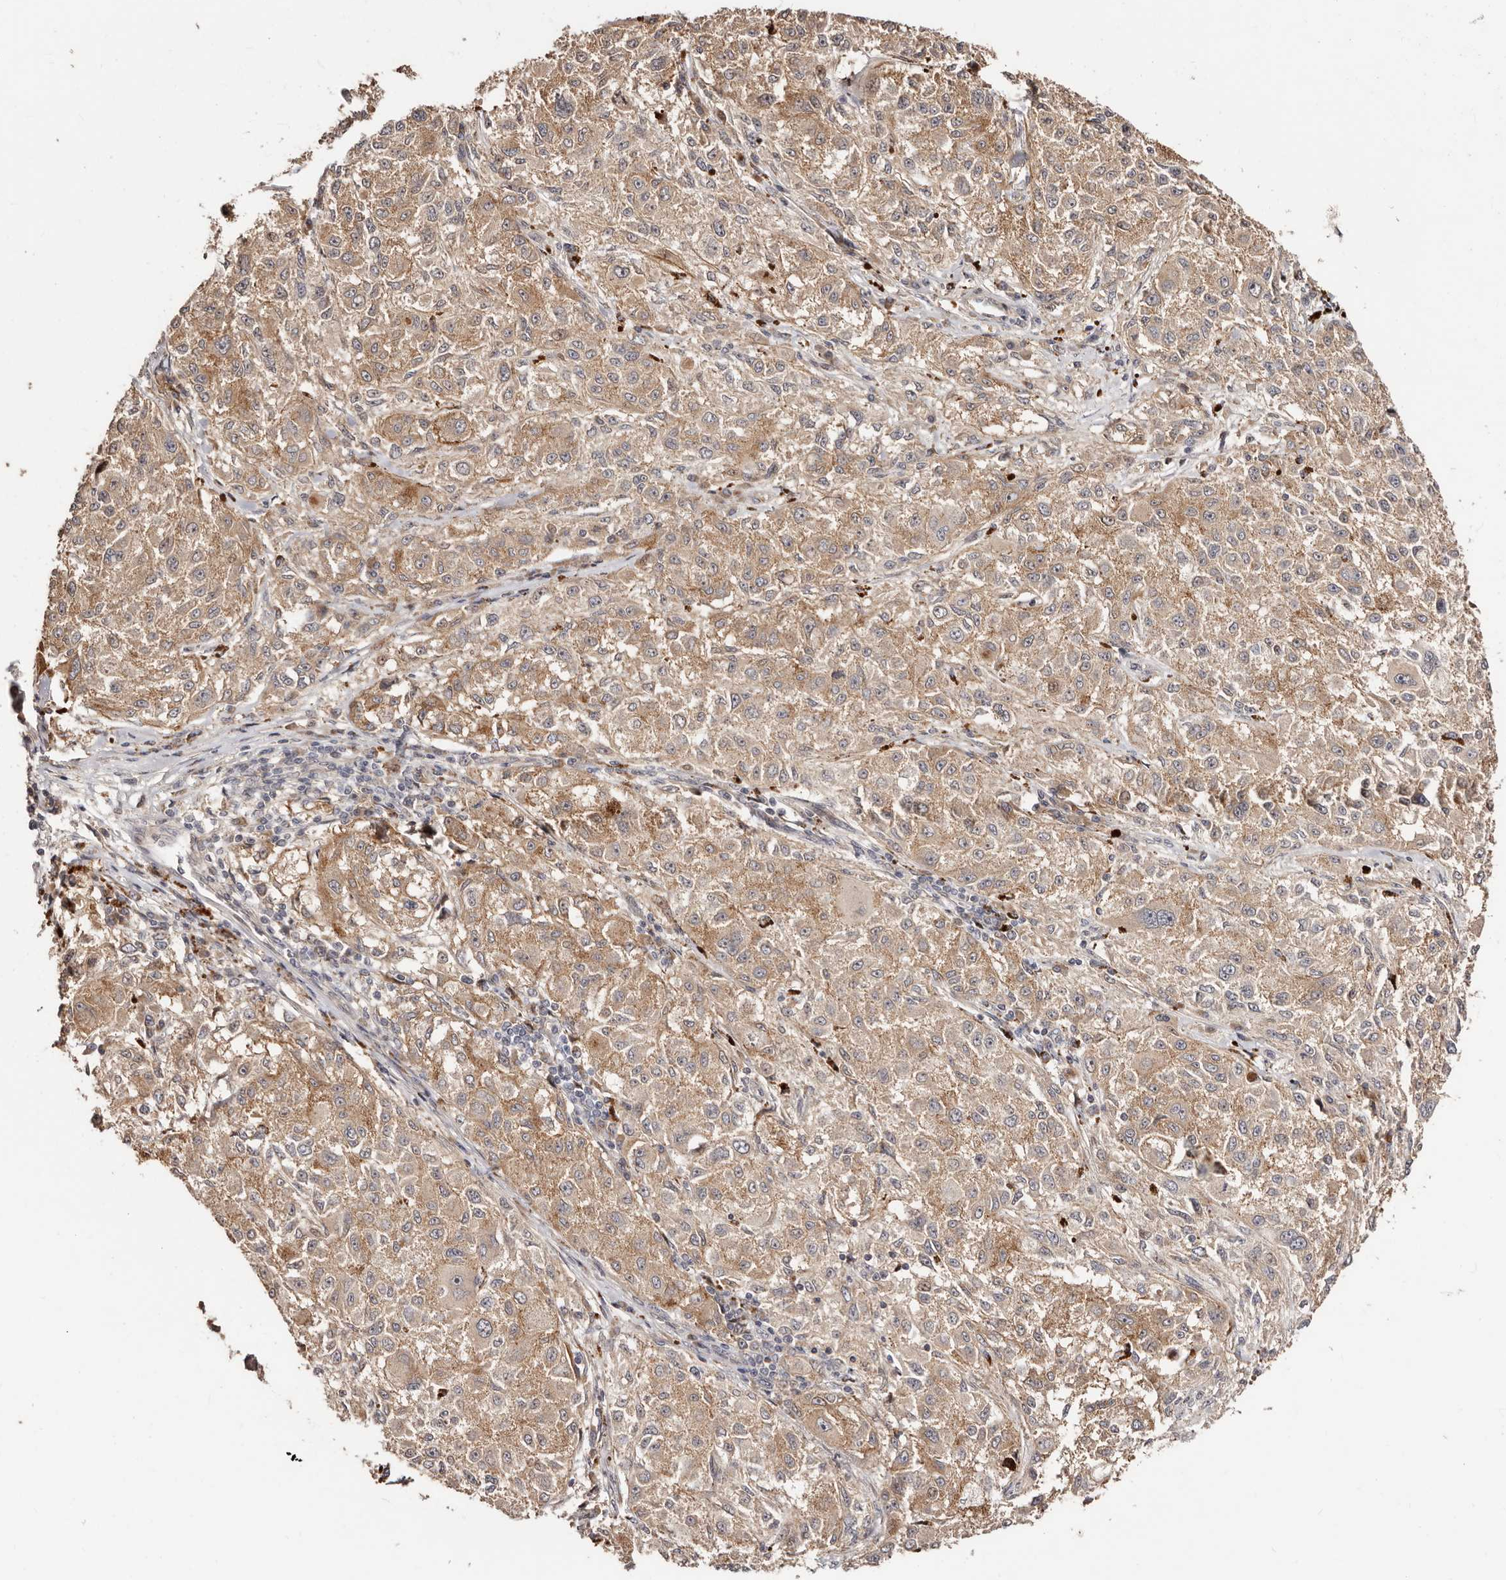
{"staining": {"intensity": "weak", "quantity": ">75%", "location": "cytoplasmic/membranous"}, "tissue": "melanoma", "cell_type": "Tumor cells", "image_type": "cancer", "snomed": [{"axis": "morphology", "description": "Necrosis, NOS"}, {"axis": "morphology", "description": "Malignant melanoma, NOS"}, {"axis": "topography", "description": "Skin"}], "caption": "IHC image of malignant melanoma stained for a protein (brown), which reveals low levels of weak cytoplasmic/membranous staining in about >75% of tumor cells.", "gene": "APOL6", "patient": {"sex": "female", "age": 87}}